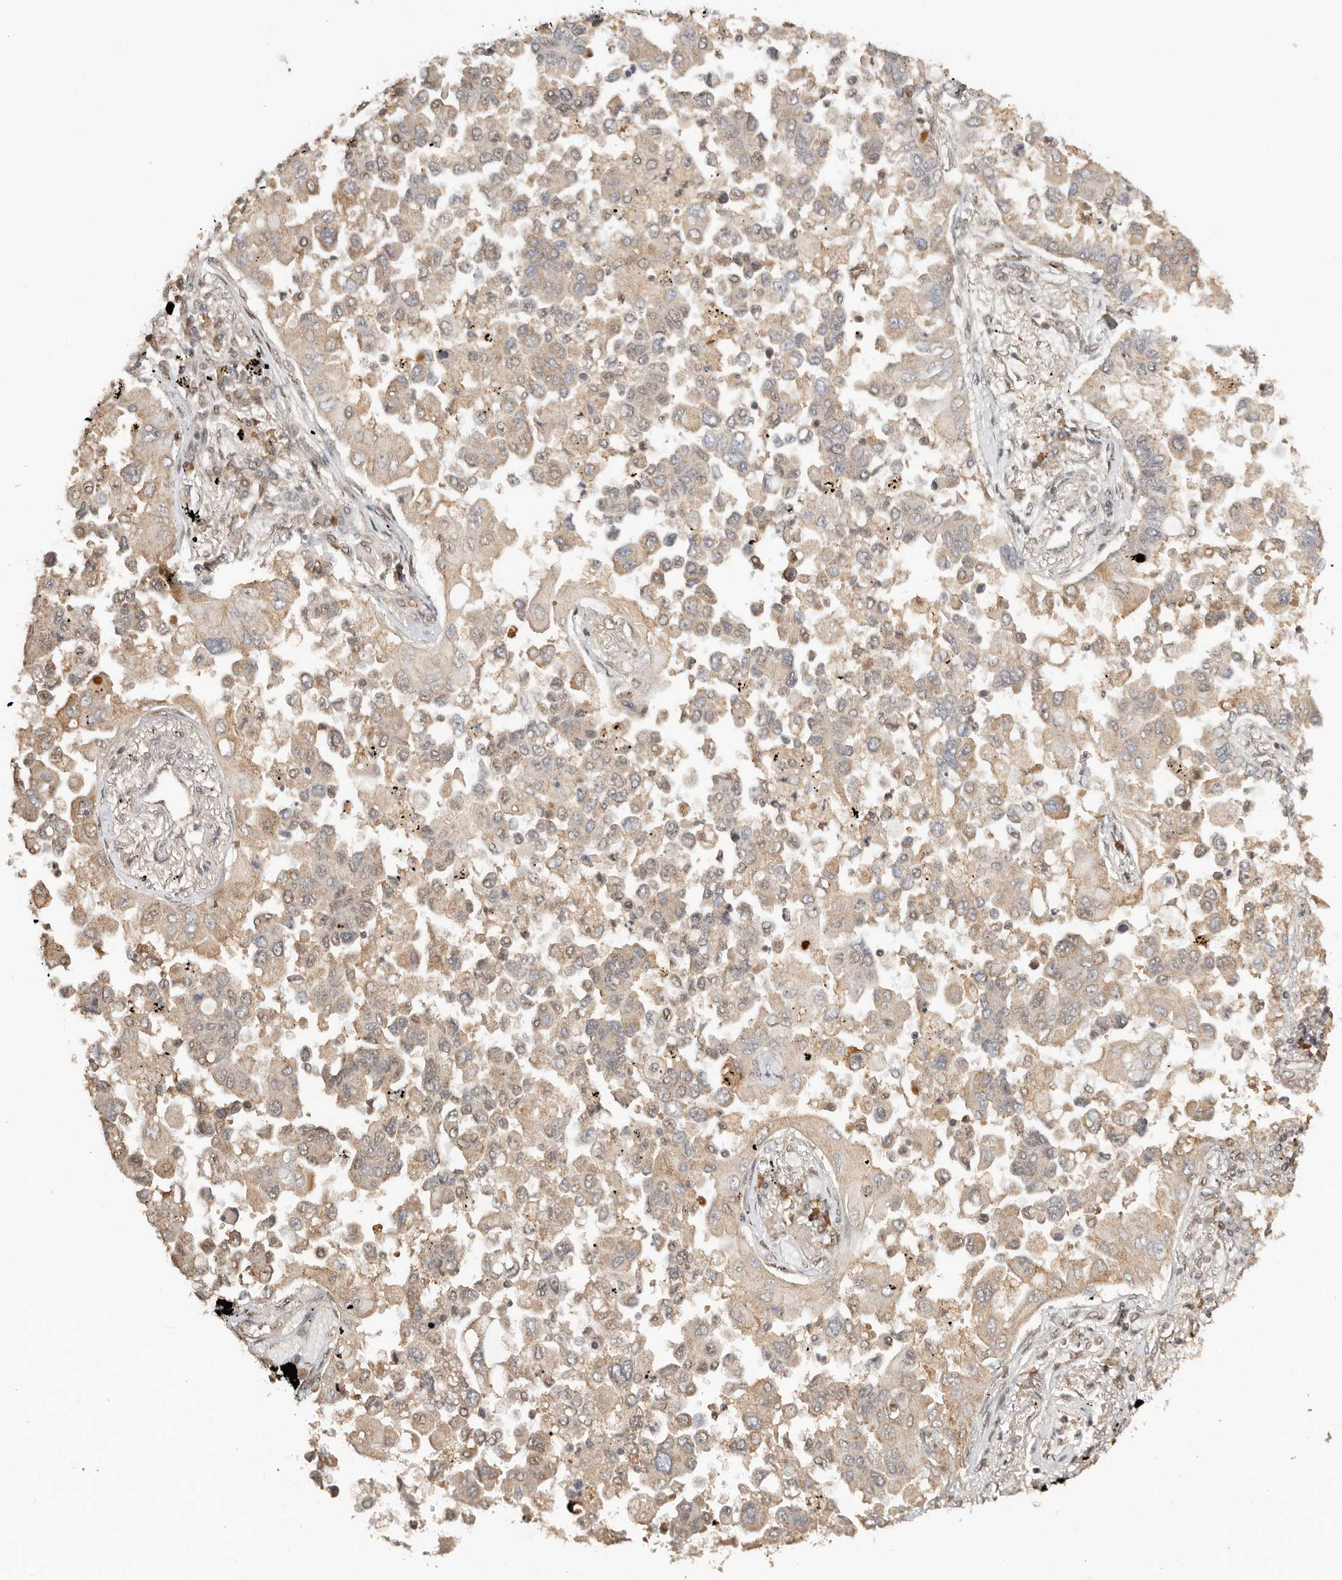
{"staining": {"intensity": "weak", "quantity": "25%-75%", "location": "cytoplasmic/membranous,nuclear"}, "tissue": "lung cancer", "cell_type": "Tumor cells", "image_type": "cancer", "snomed": [{"axis": "morphology", "description": "Adenocarcinoma, NOS"}, {"axis": "topography", "description": "Lung"}], "caption": "Lung cancer tissue reveals weak cytoplasmic/membranous and nuclear staining in approximately 25%-75% of tumor cells, visualized by immunohistochemistry. (Stains: DAB in brown, nuclei in blue, Microscopy: brightfield microscopy at high magnification).", "gene": "SEC14L1", "patient": {"sex": "female", "age": 67}}